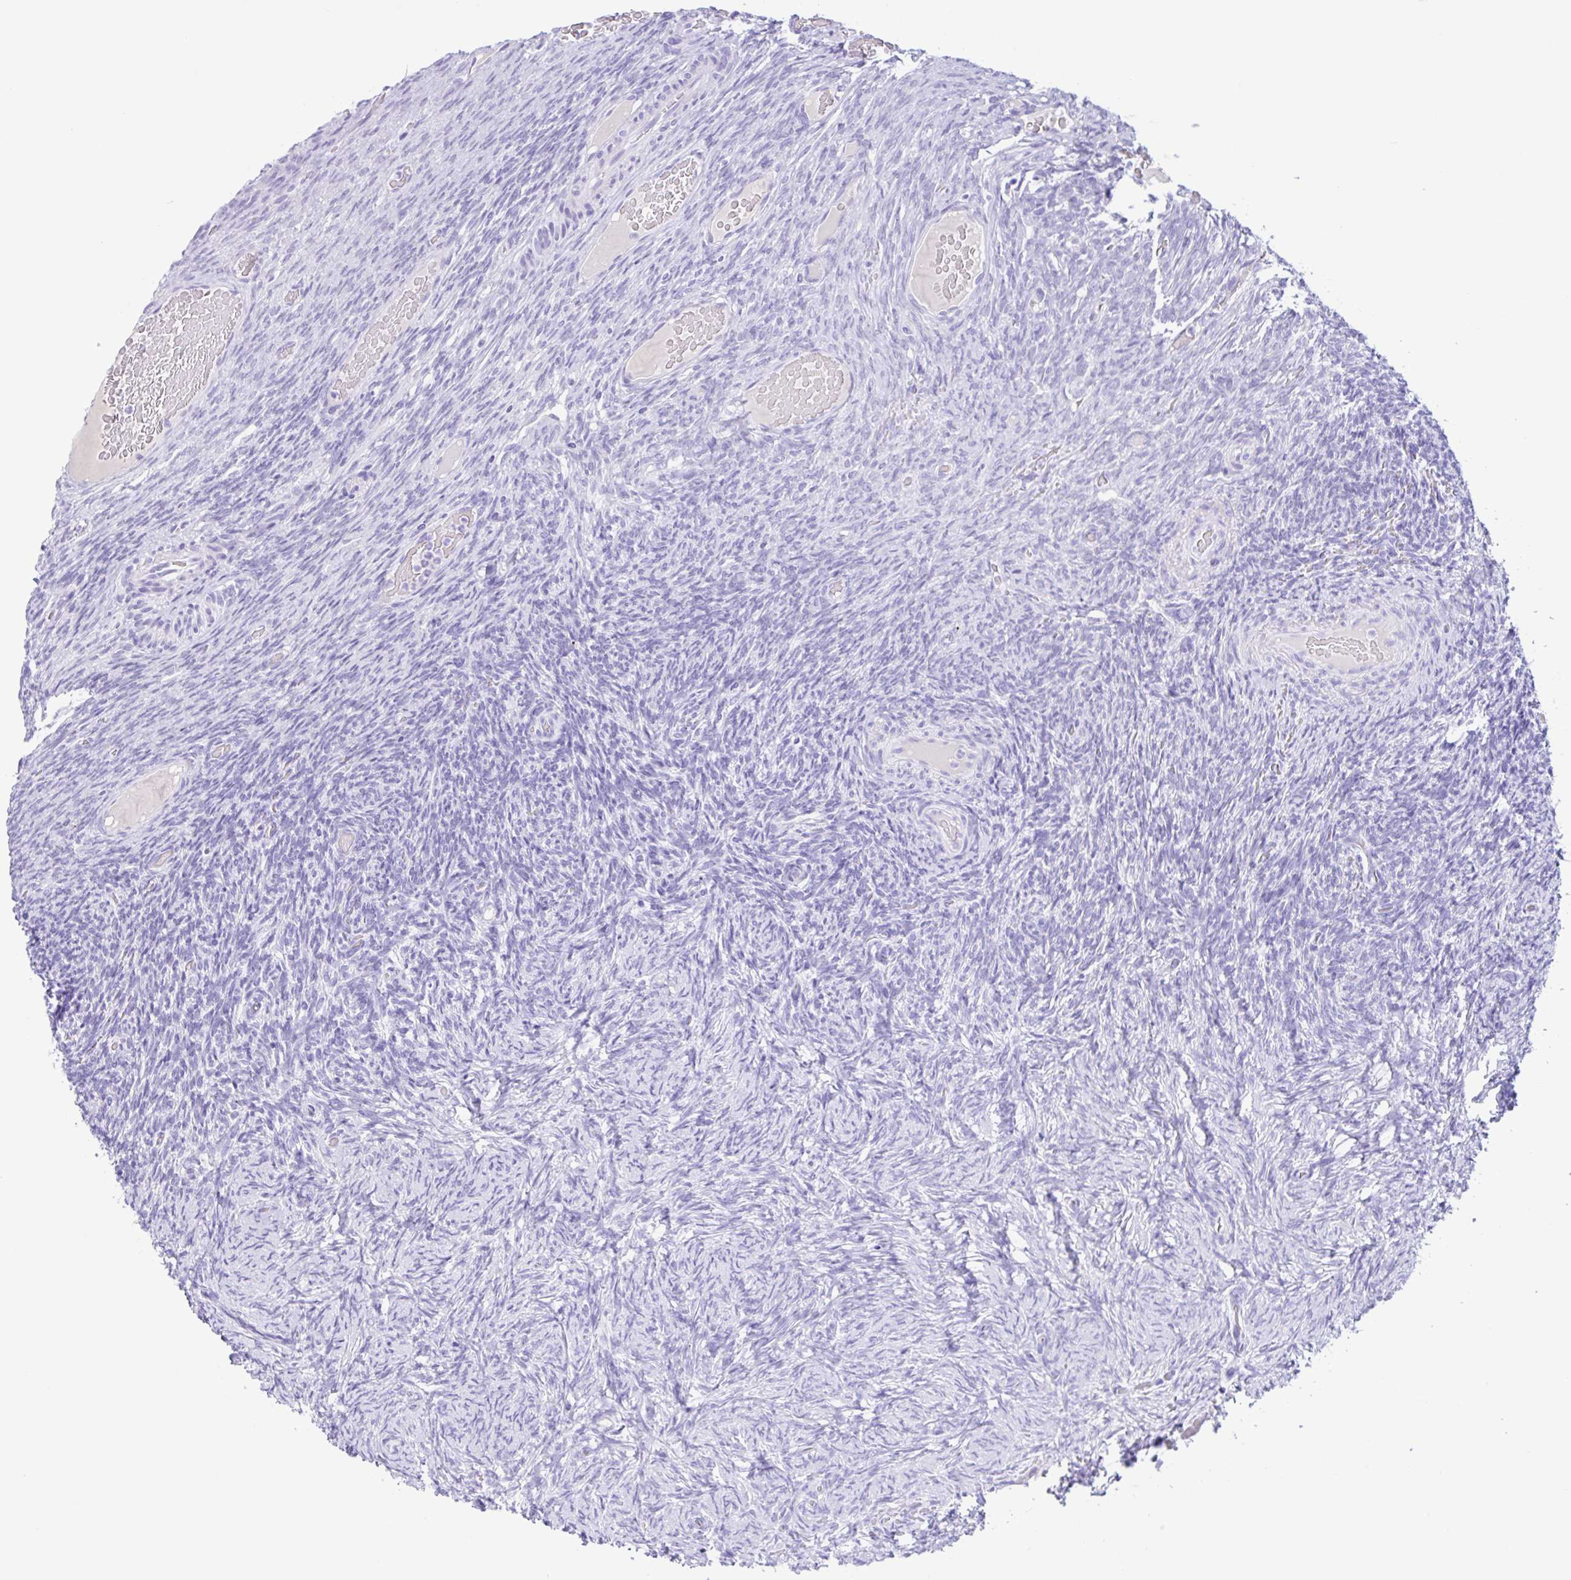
{"staining": {"intensity": "negative", "quantity": "none", "location": "none"}, "tissue": "ovary", "cell_type": "Ovarian stroma cells", "image_type": "normal", "snomed": [{"axis": "morphology", "description": "Normal tissue, NOS"}, {"axis": "topography", "description": "Ovary"}], "caption": "An immunohistochemistry (IHC) photomicrograph of normal ovary is shown. There is no staining in ovarian stroma cells of ovary. (DAB (3,3'-diaminobenzidine) immunohistochemistry (IHC), high magnification).", "gene": "CPA1", "patient": {"sex": "female", "age": 34}}